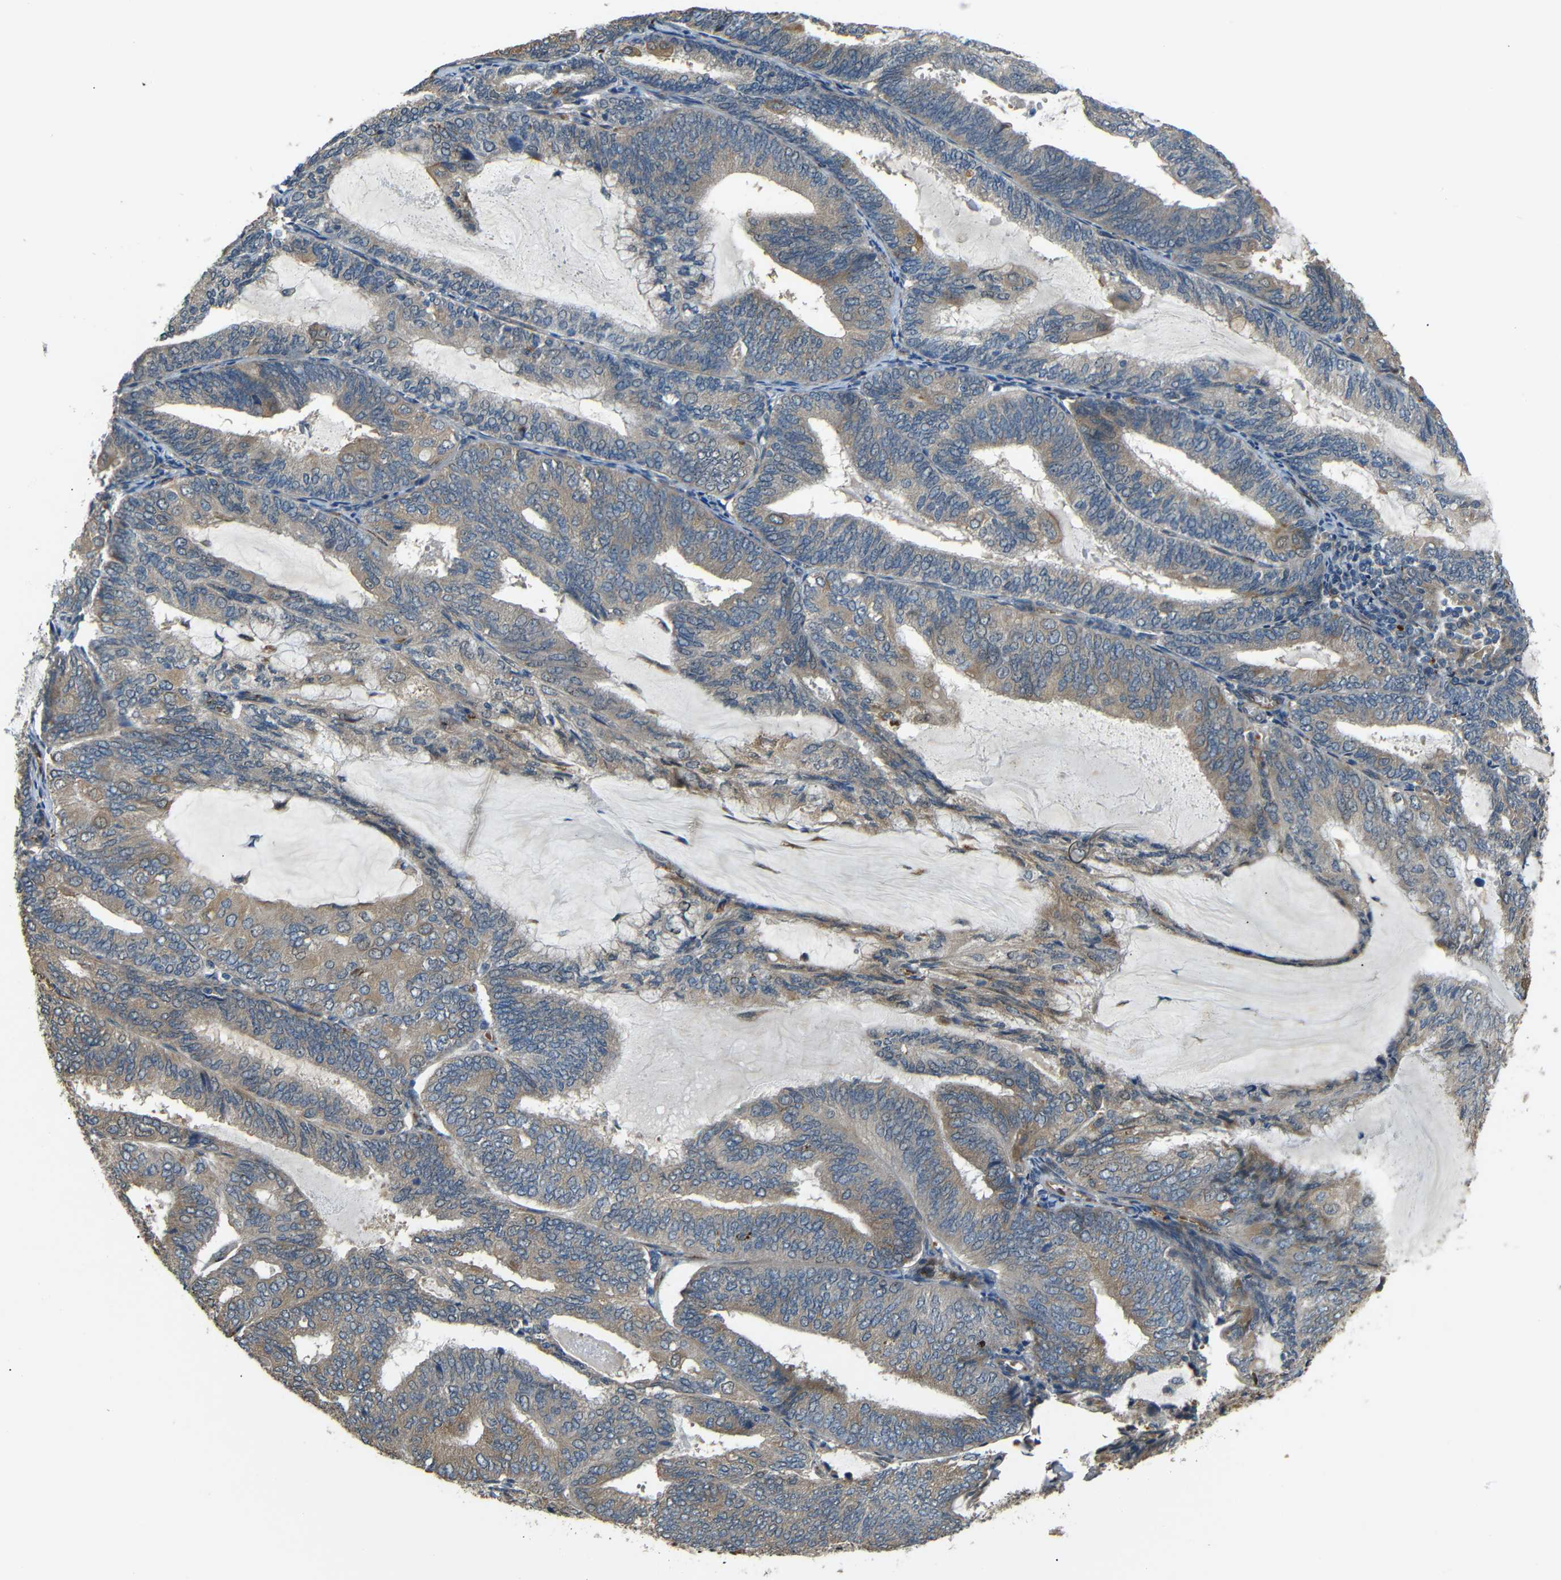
{"staining": {"intensity": "weak", "quantity": ">75%", "location": "cytoplasmic/membranous"}, "tissue": "endometrial cancer", "cell_type": "Tumor cells", "image_type": "cancer", "snomed": [{"axis": "morphology", "description": "Adenocarcinoma, NOS"}, {"axis": "topography", "description": "Endometrium"}], "caption": "Protein analysis of endometrial adenocarcinoma tissue reveals weak cytoplasmic/membranous staining in about >75% of tumor cells. The staining is performed using DAB brown chromogen to label protein expression. The nuclei are counter-stained blue using hematoxylin.", "gene": "ATP7A", "patient": {"sex": "female", "age": 81}}